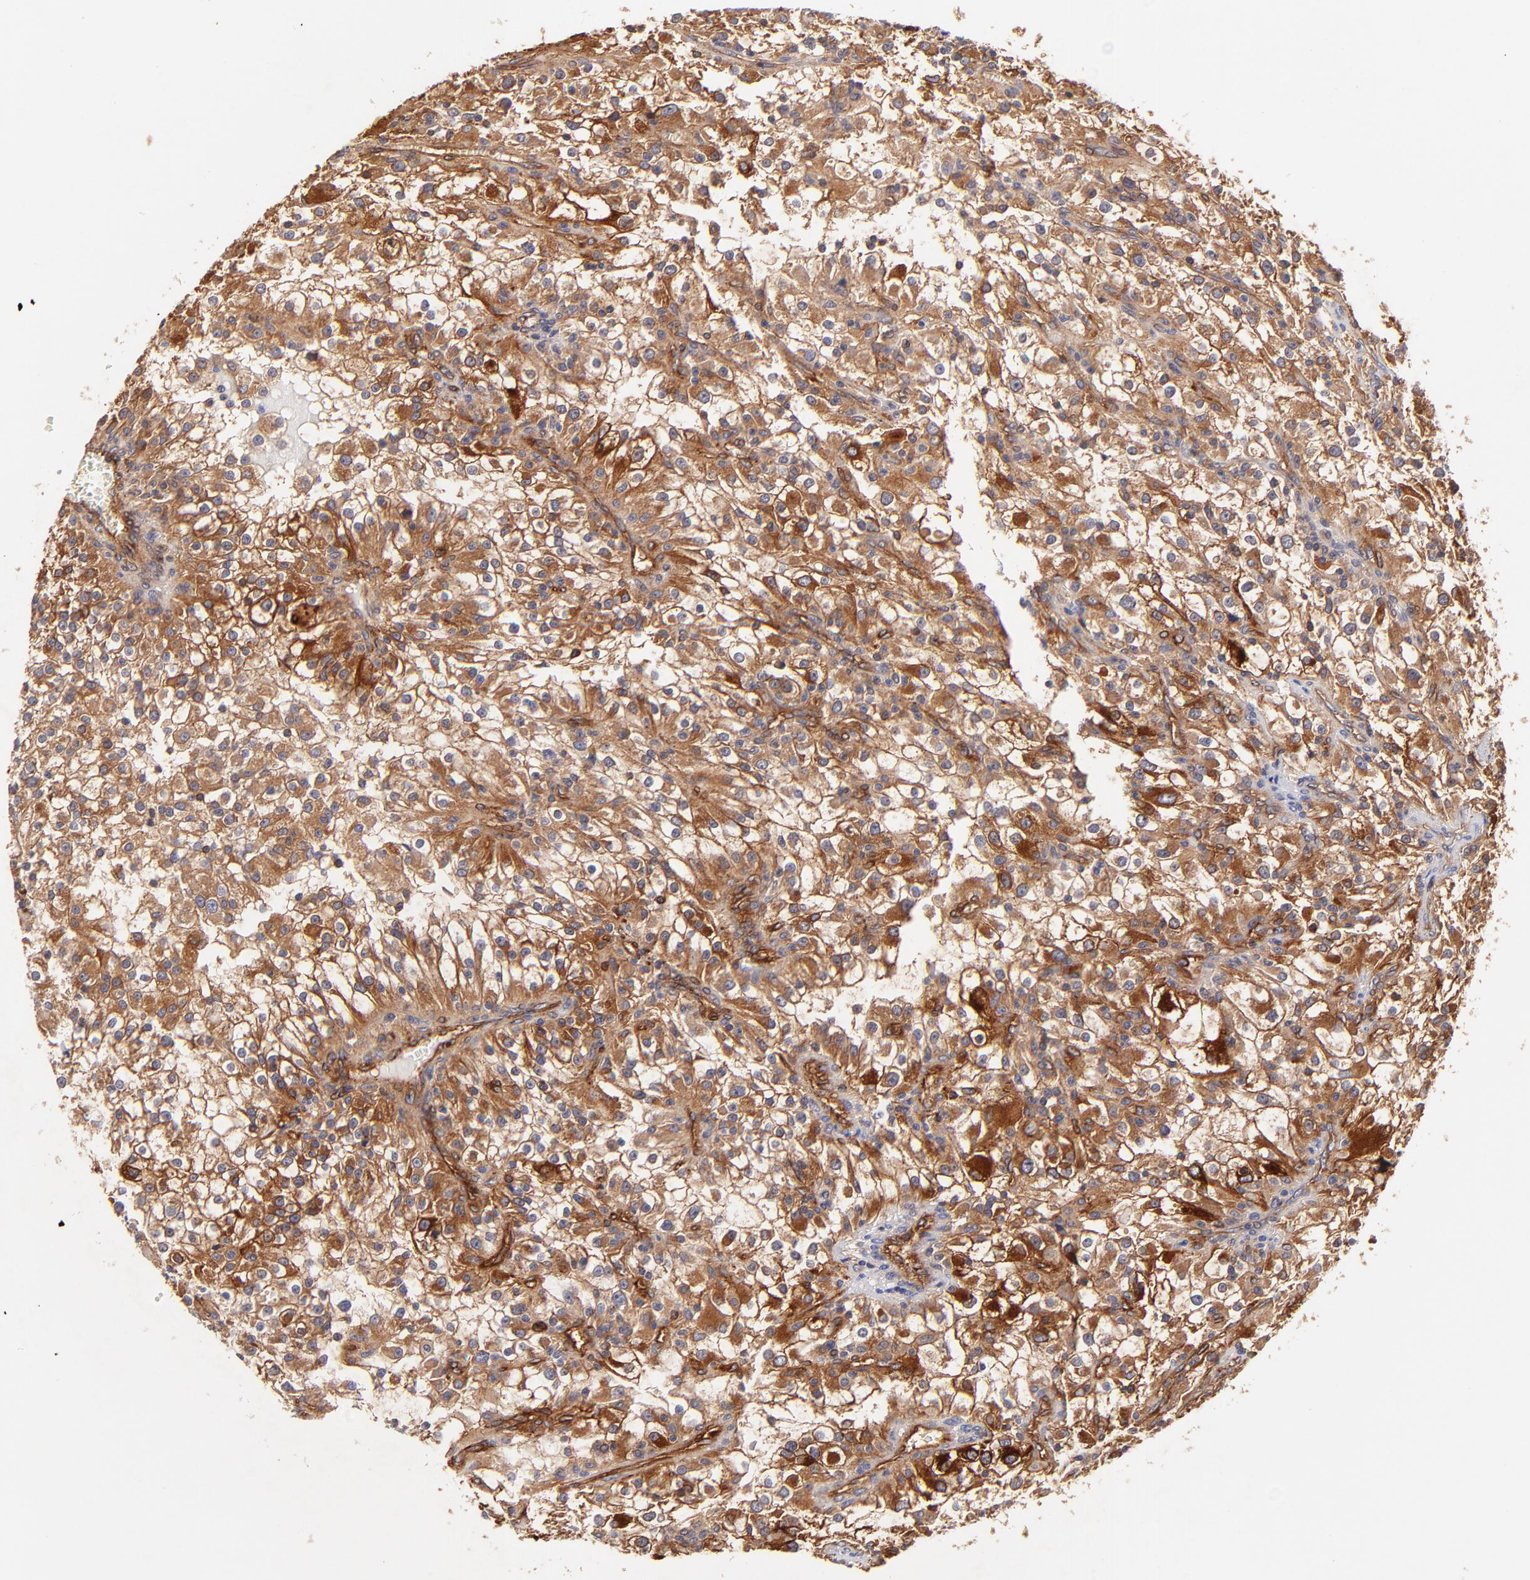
{"staining": {"intensity": "strong", "quantity": ">75%", "location": "cytoplasmic/membranous"}, "tissue": "renal cancer", "cell_type": "Tumor cells", "image_type": "cancer", "snomed": [{"axis": "morphology", "description": "Adenocarcinoma, NOS"}, {"axis": "topography", "description": "Kidney"}], "caption": "The histopathology image exhibits a brown stain indicating the presence of a protein in the cytoplasmic/membranous of tumor cells in renal cancer (adenocarcinoma).", "gene": "ITGB1", "patient": {"sex": "female", "age": 52}}